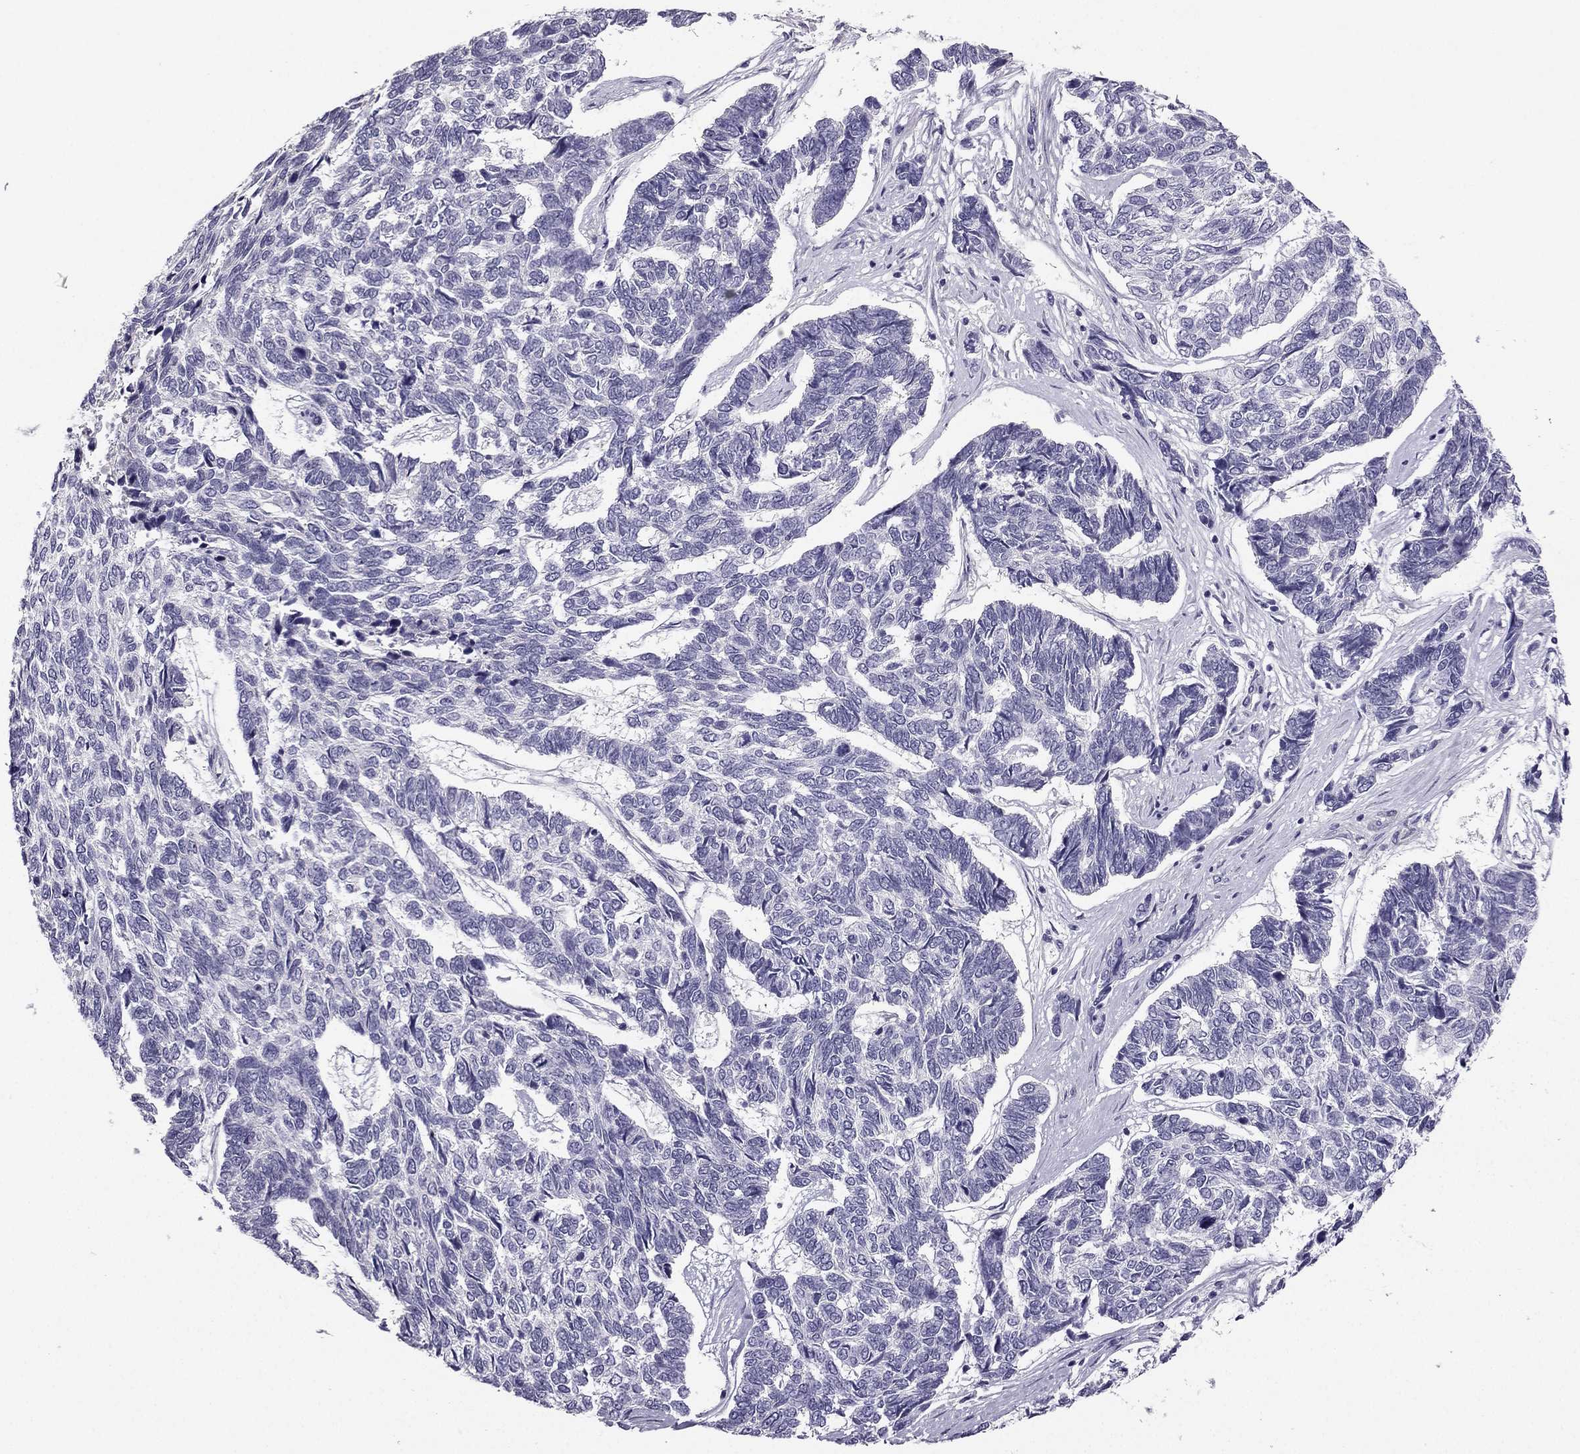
{"staining": {"intensity": "negative", "quantity": "none", "location": "none"}, "tissue": "skin cancer", "cell_type": "Tumor cells", "image_type": "cancer", "snomed": [{"axis": "morphology", "description": "Basal cell carcinoma"}, {"axis": "topography", "description": "Skin"}], "caption": "Immunohistochemistry (IHC) histopathology image of skin cancer stained for a protein (brown), which shows no positivity in tumor cells.", "gene": "NQO1", "patient": {"sex": "female", "age": 65}}